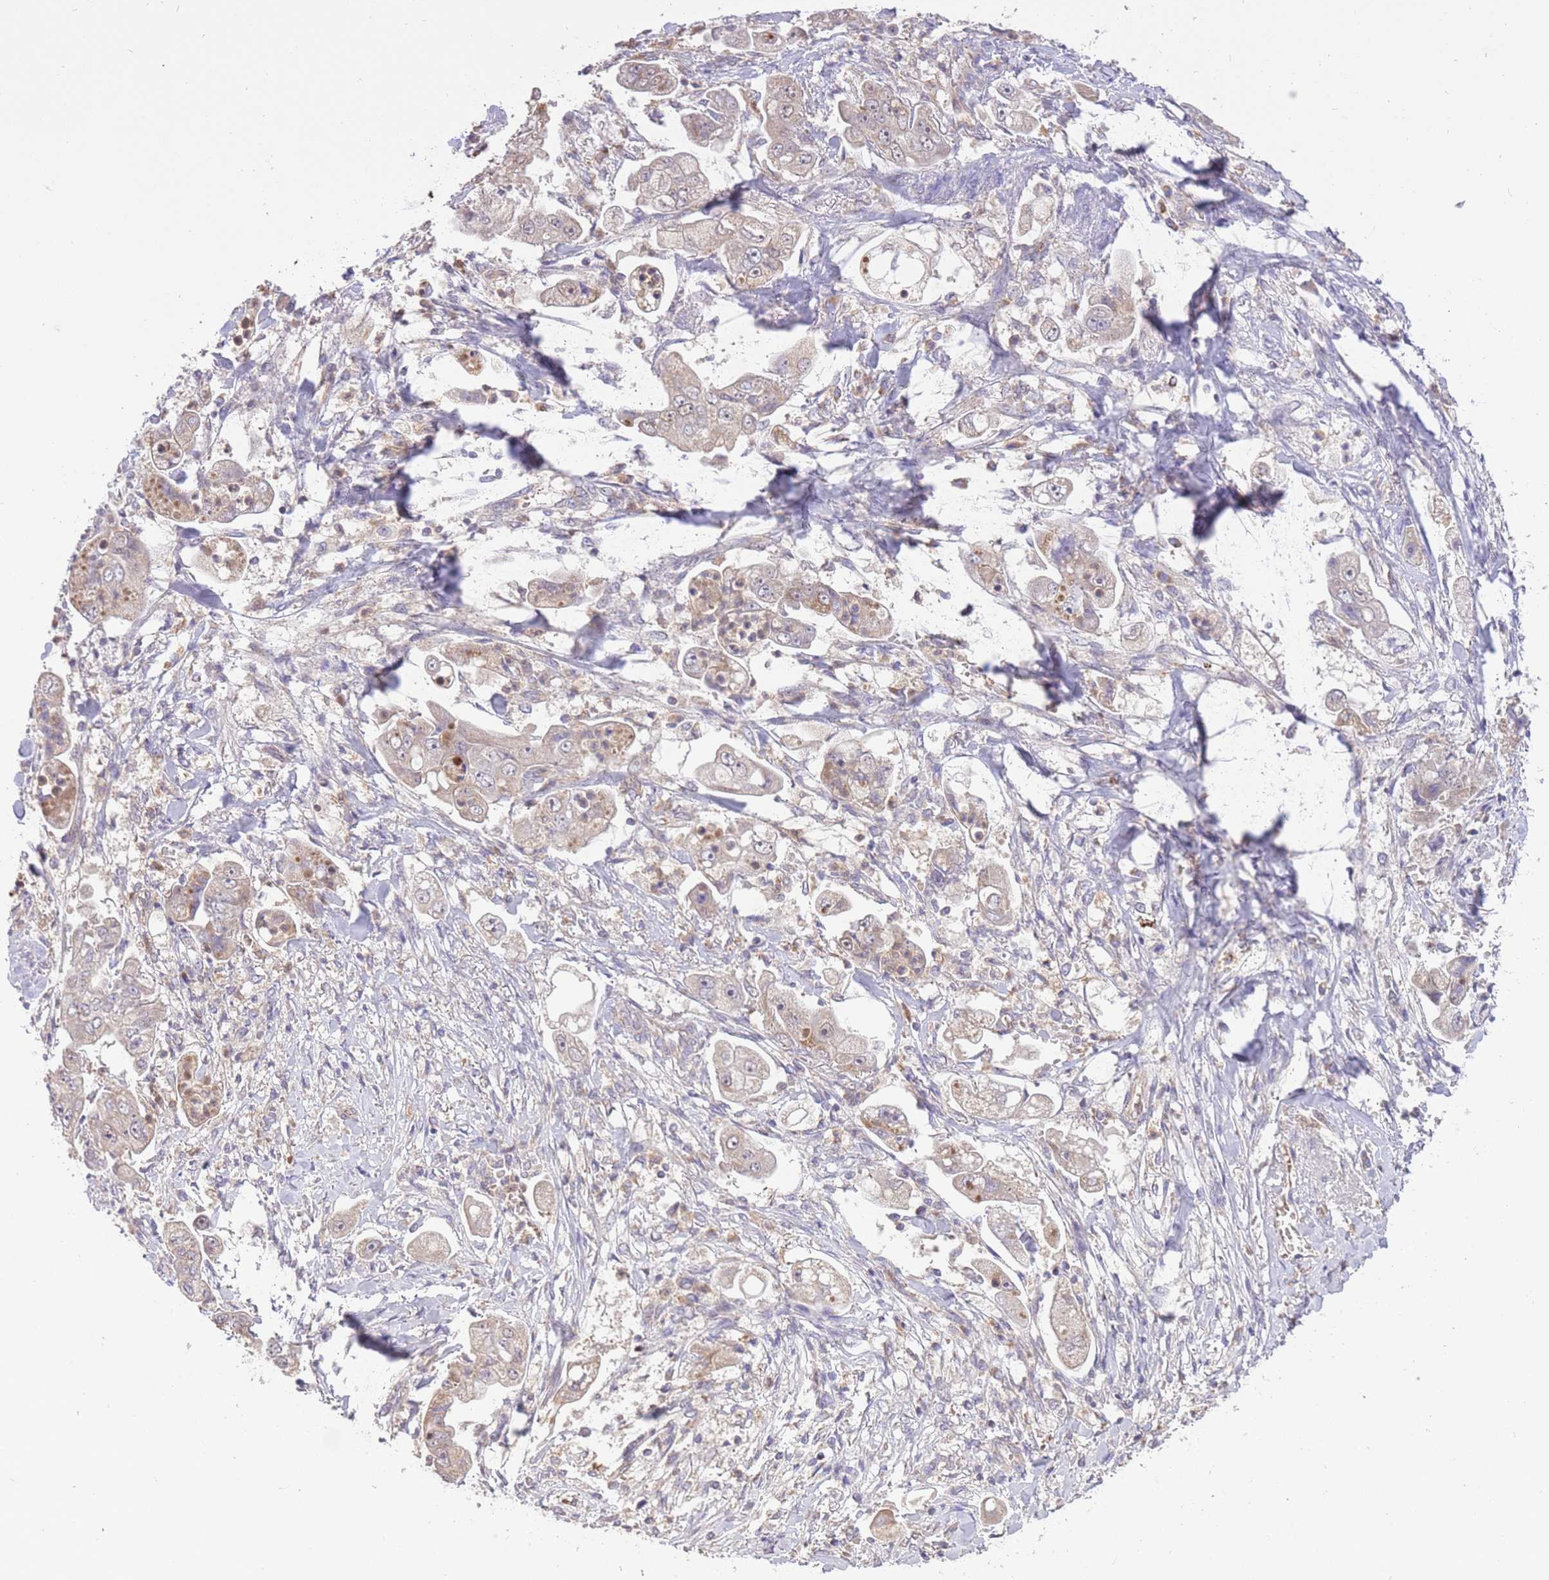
{"staining": {"intensity": "weak", "quantity": ">75%", "location": "cytoplasmic/membranous"}, "tissue": "stomach cancer", "cell_type": "Tumor cells", "image_type": "cancer", "snomed": [{"axis": "morphology", "description": "Adenocarcinoma, NOS"}, {"axis": "topography", "description": "Stomach"}], "caption": "A micrograph showing weak cytoplasmic/membranous expression in about >75% of tumor cells in stomach cancer, as visualized by brown immunohistochemical staining.", "gene": "PREP", "patient": {"sex": "male", "age": 62}}